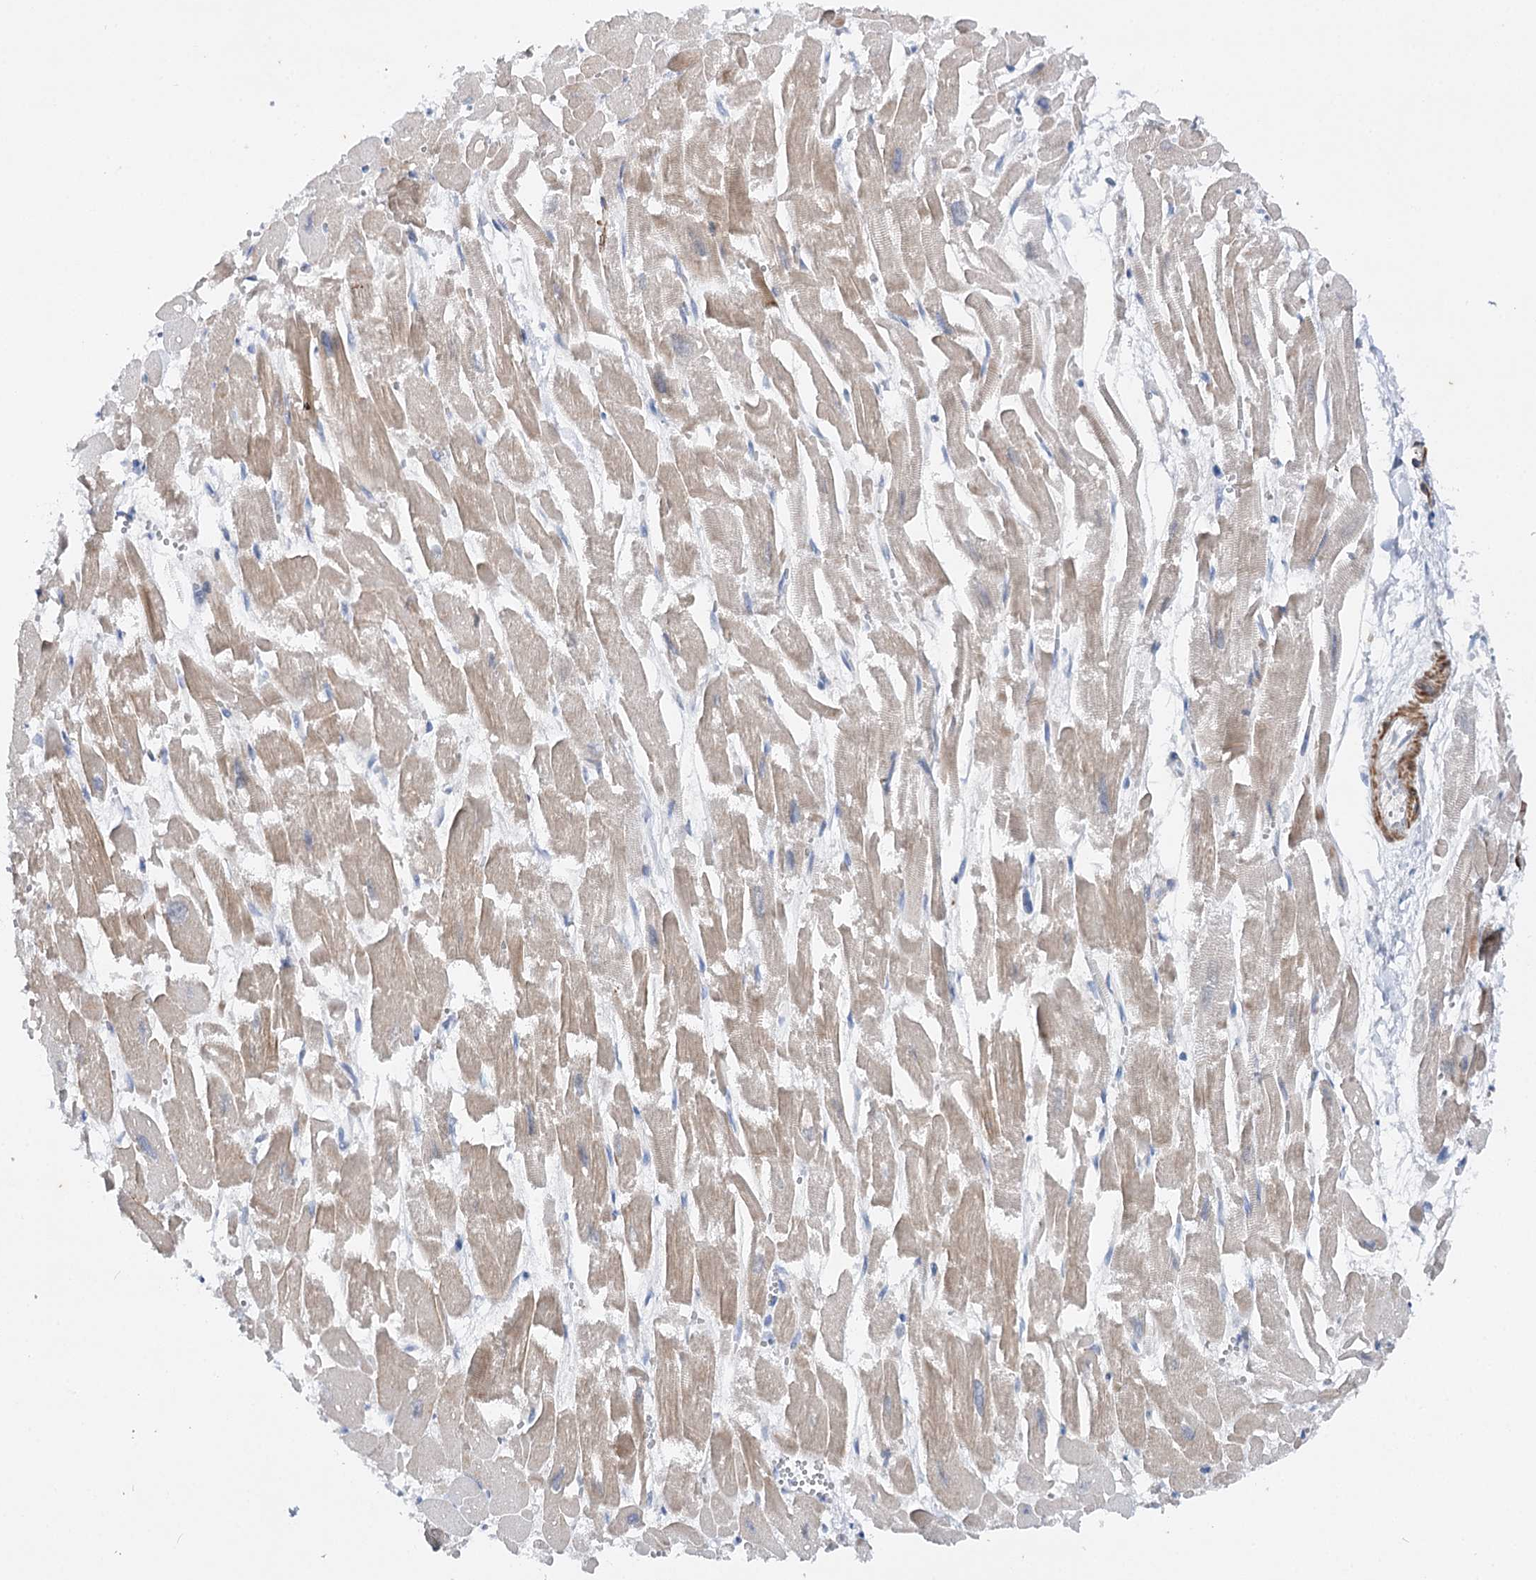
{"staining": {"intensity": "weak", "quantity": ">75%", "location": "cytoplasmic/membranous"}, "tissue": "heart muscle", "cell_type": "Cardiomyocytes", "image_type": "normal", "snomed": [{"axis": "morphology", "description": "Normal tissue, NOS"}, {"axis": "topography", "description": "Heart"}], "caption": "Brown immunohistochemical staining in normal heart muscle shows weak cytoplasmic/membranous expression in approximately >75% of cardiomyocytes. (IHC, brightfield microscopy, high magnification).", "gene": "AGXT2", "patient": {"sex": "male", "age": 54}}